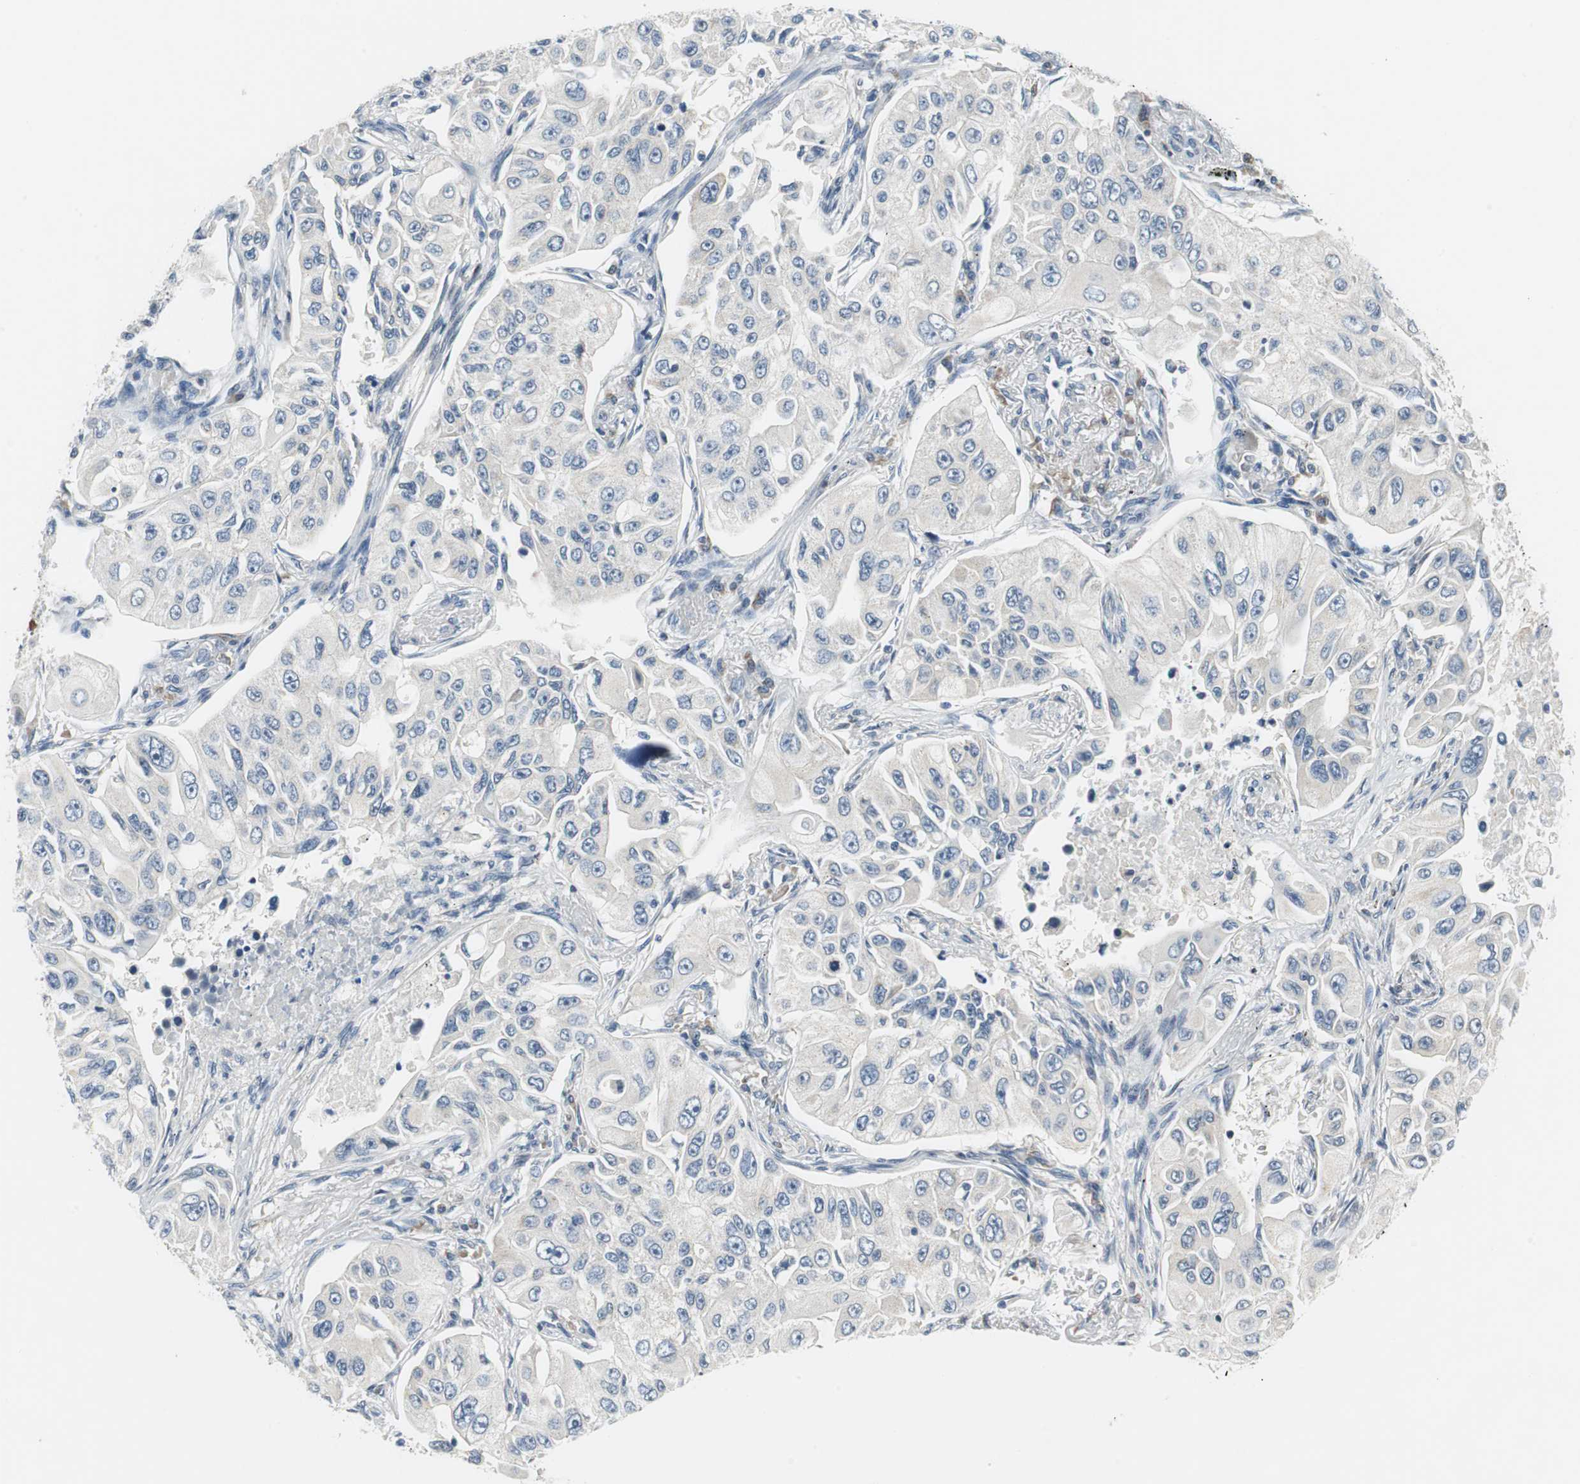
{"staining": {"intensity": "negative", "quantity": "none", "location": "none"}, "tissue": "lung cancer", "cell_type": "Tumor cells", "image_type": "cancer", "snomed": [{"axis": "morphology", "description": "Adenocarcinoma, NOS"}, {"axis": "topography", "description": "Lung"}], "caption": "Photomicrograph shows no significant protein staining in tumor cells of adenocarcinoma (lung).", "gene": "GLCCI1", "patient": {"sex": "male", "age": 84}}